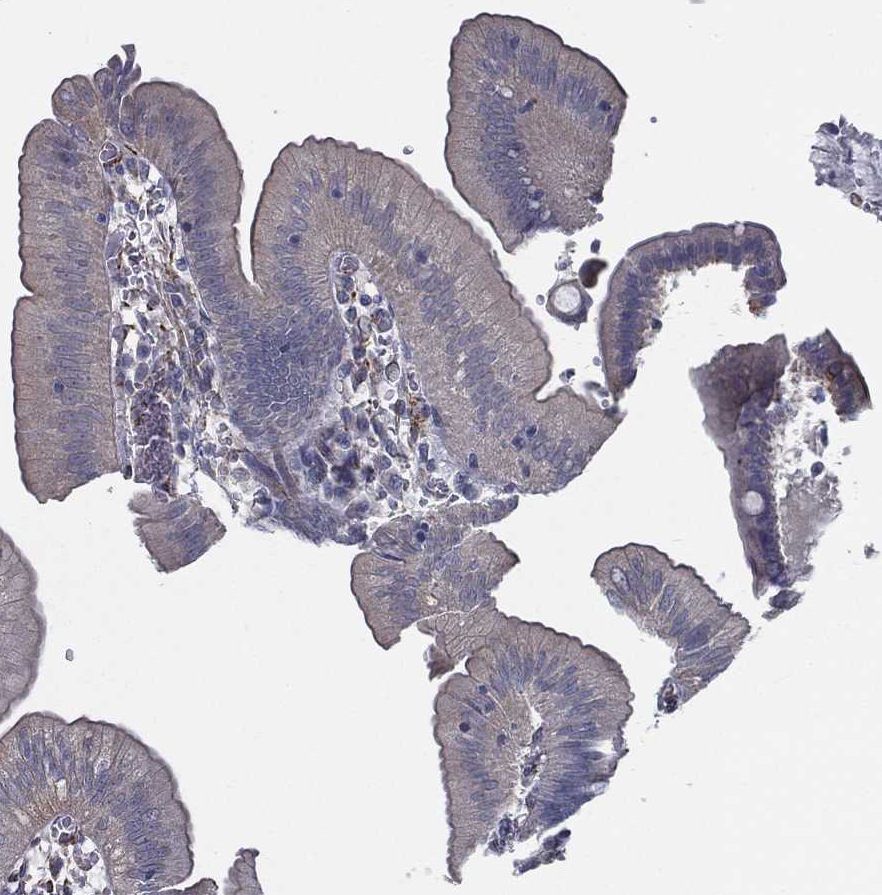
{"staining": {"intensity": "negative", "quantity": "none", "location": "none"}, "tissue": "duodenum", "cell_type": "Glandular cells", "image_type": "normal", "snomed": [{"axis": "morphology", "description": "Normal tissue, NOS"}, {"axis": "topography", "description": "Duodenum"}], "caption": "Immunohistochemistry histopathology image of unremarkable duodenum stained for a protein (brown), which exhibits no staining in glandular cells.", "gene": "LRRC56", "patient": {"sex": "female", "age": 62}}